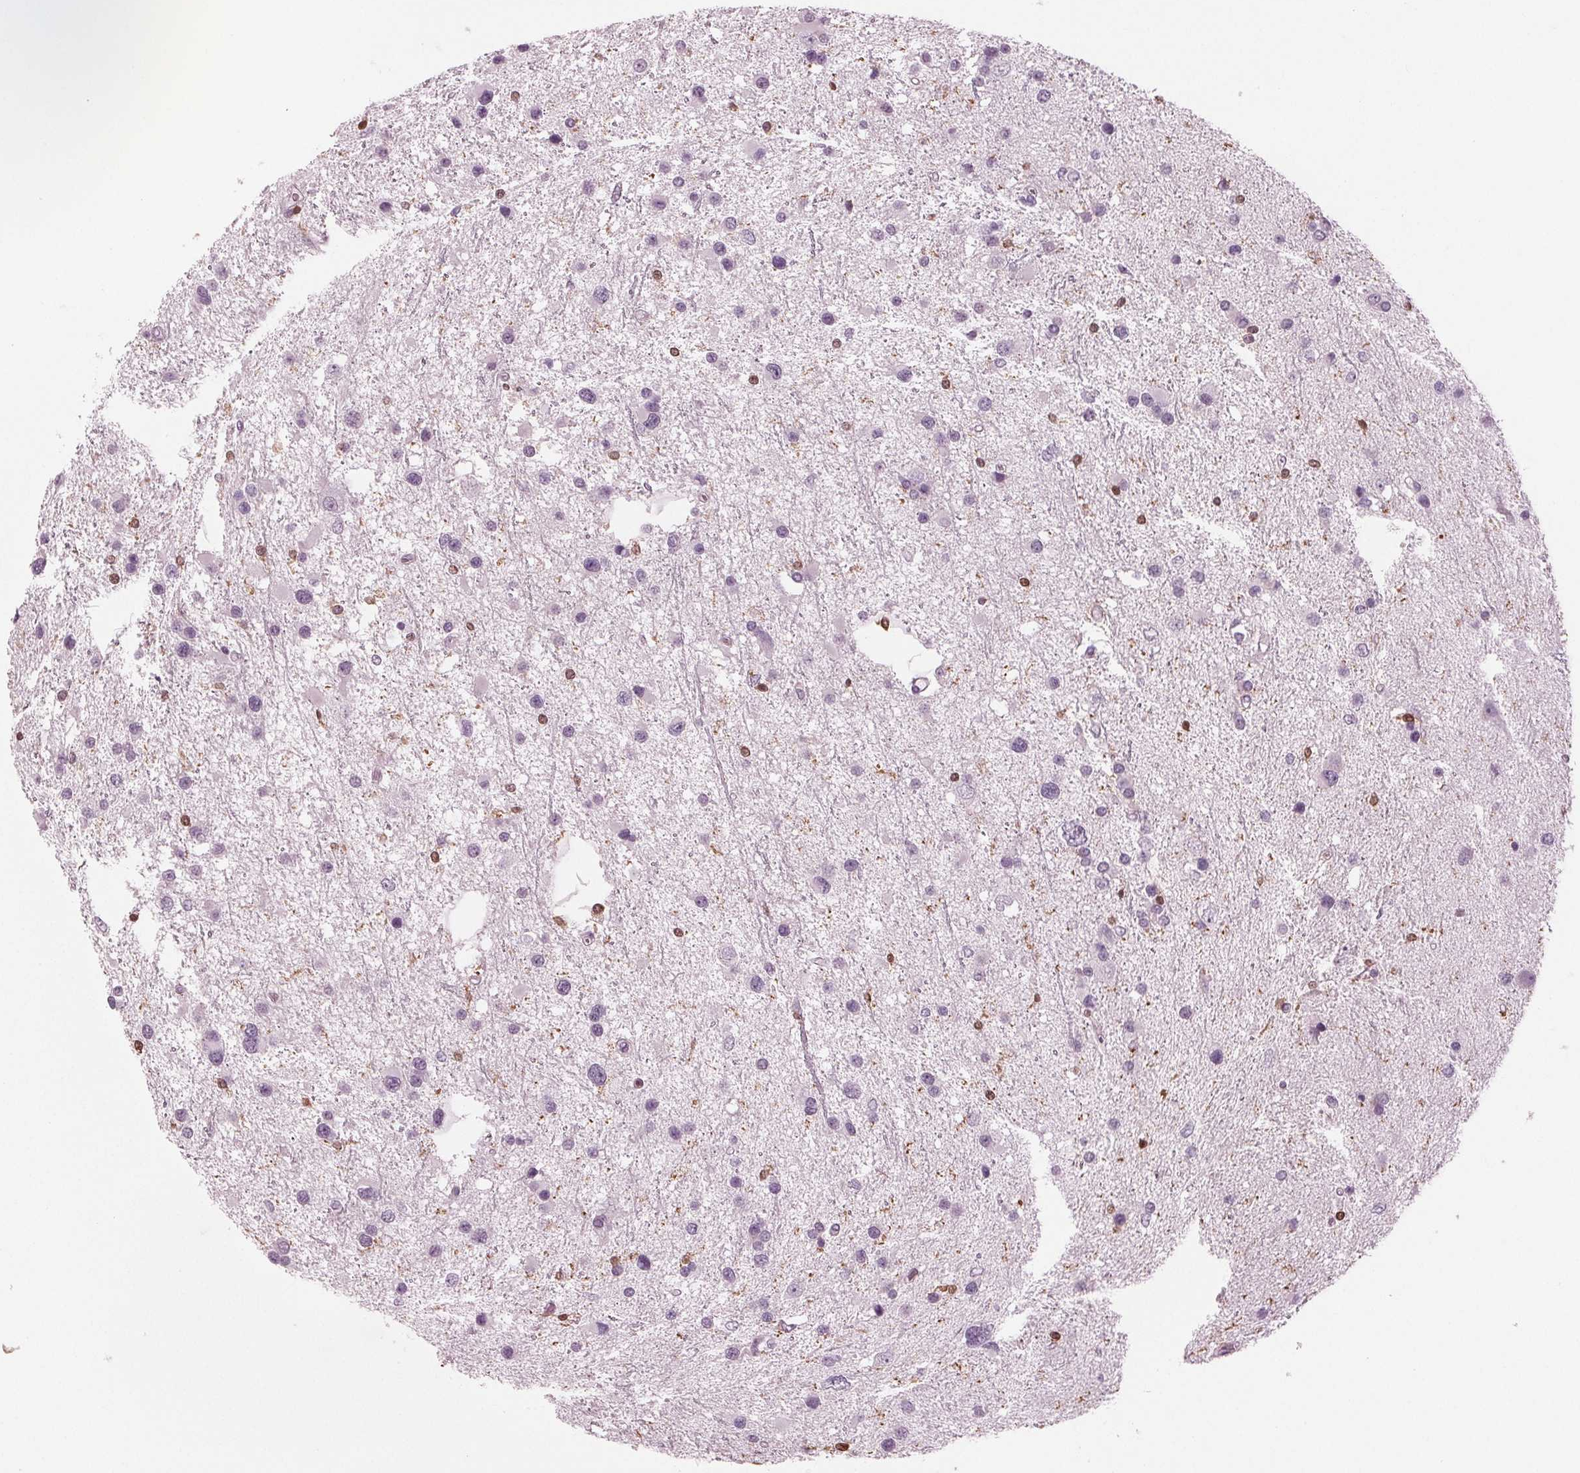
{"staining": {"intensity": "negative", "quantity": "none", "location": "none"}, "tissue": "glioma", "cell_type": "Tumor cells", "image_type": "cancer", "snomed": [{"axis": "morphology", "description": "Glioma, malignant, Low grade"}, {"axis": "topography", "description": "Brain"}], "caption": "The immunohistochemistry histopathology image has no significant staining in tumor cells of low-grade glioma (malignant) tissue. (IHC, brightfield microscopy, high magnification).", "gene": "BTLA", "patient": {"sex": "female", "age": 32}}